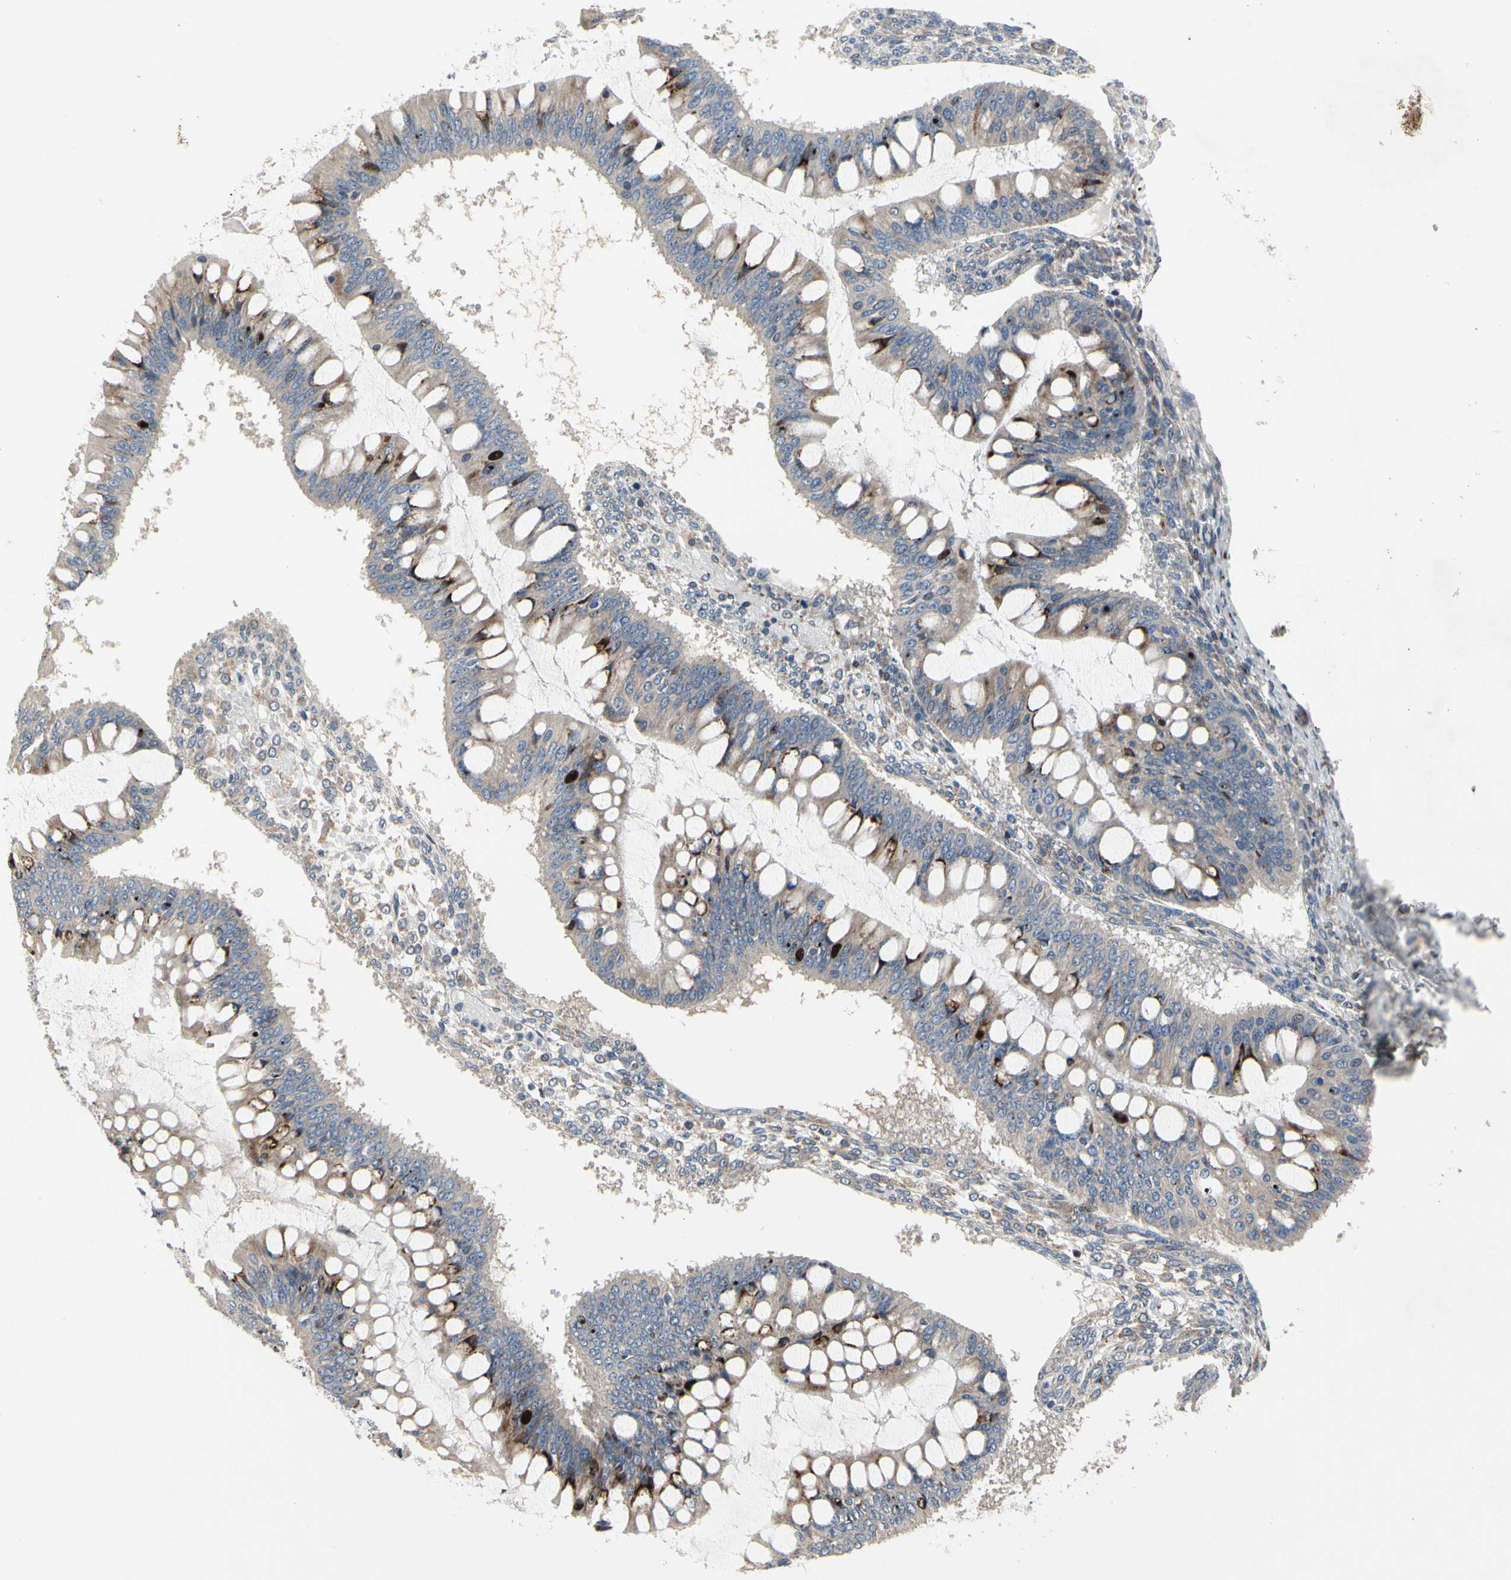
{"staining": {"intensity": "weak", "quantity": ">75%", "location": "cytoplasmic/membranous"}, "tissue": "ovarian cancer", "cell_type": "Tumor cells", "image_type": "cancer", "snomed": [{"axis": "morphology", "description": "Cystadenocarcinoma, mucinous, NOS"}, {"axis": "topography", "description": "Ovary"}], "caption": "Ovarian cancer (mucinous cystadenocarcinoma) stained with DAB (3,3'-diaminobenzidine) immunohistochemistry displays low levels of weak cytoplasmic/membranous expression in about >75% of tumor cells. The staining was performed using DAB, with brown indicating positive protein expression. Nuclei are stained blue with hematoxylin.", "gene": "MMEL1", "patient": {"sex": "female", "age": 73}}